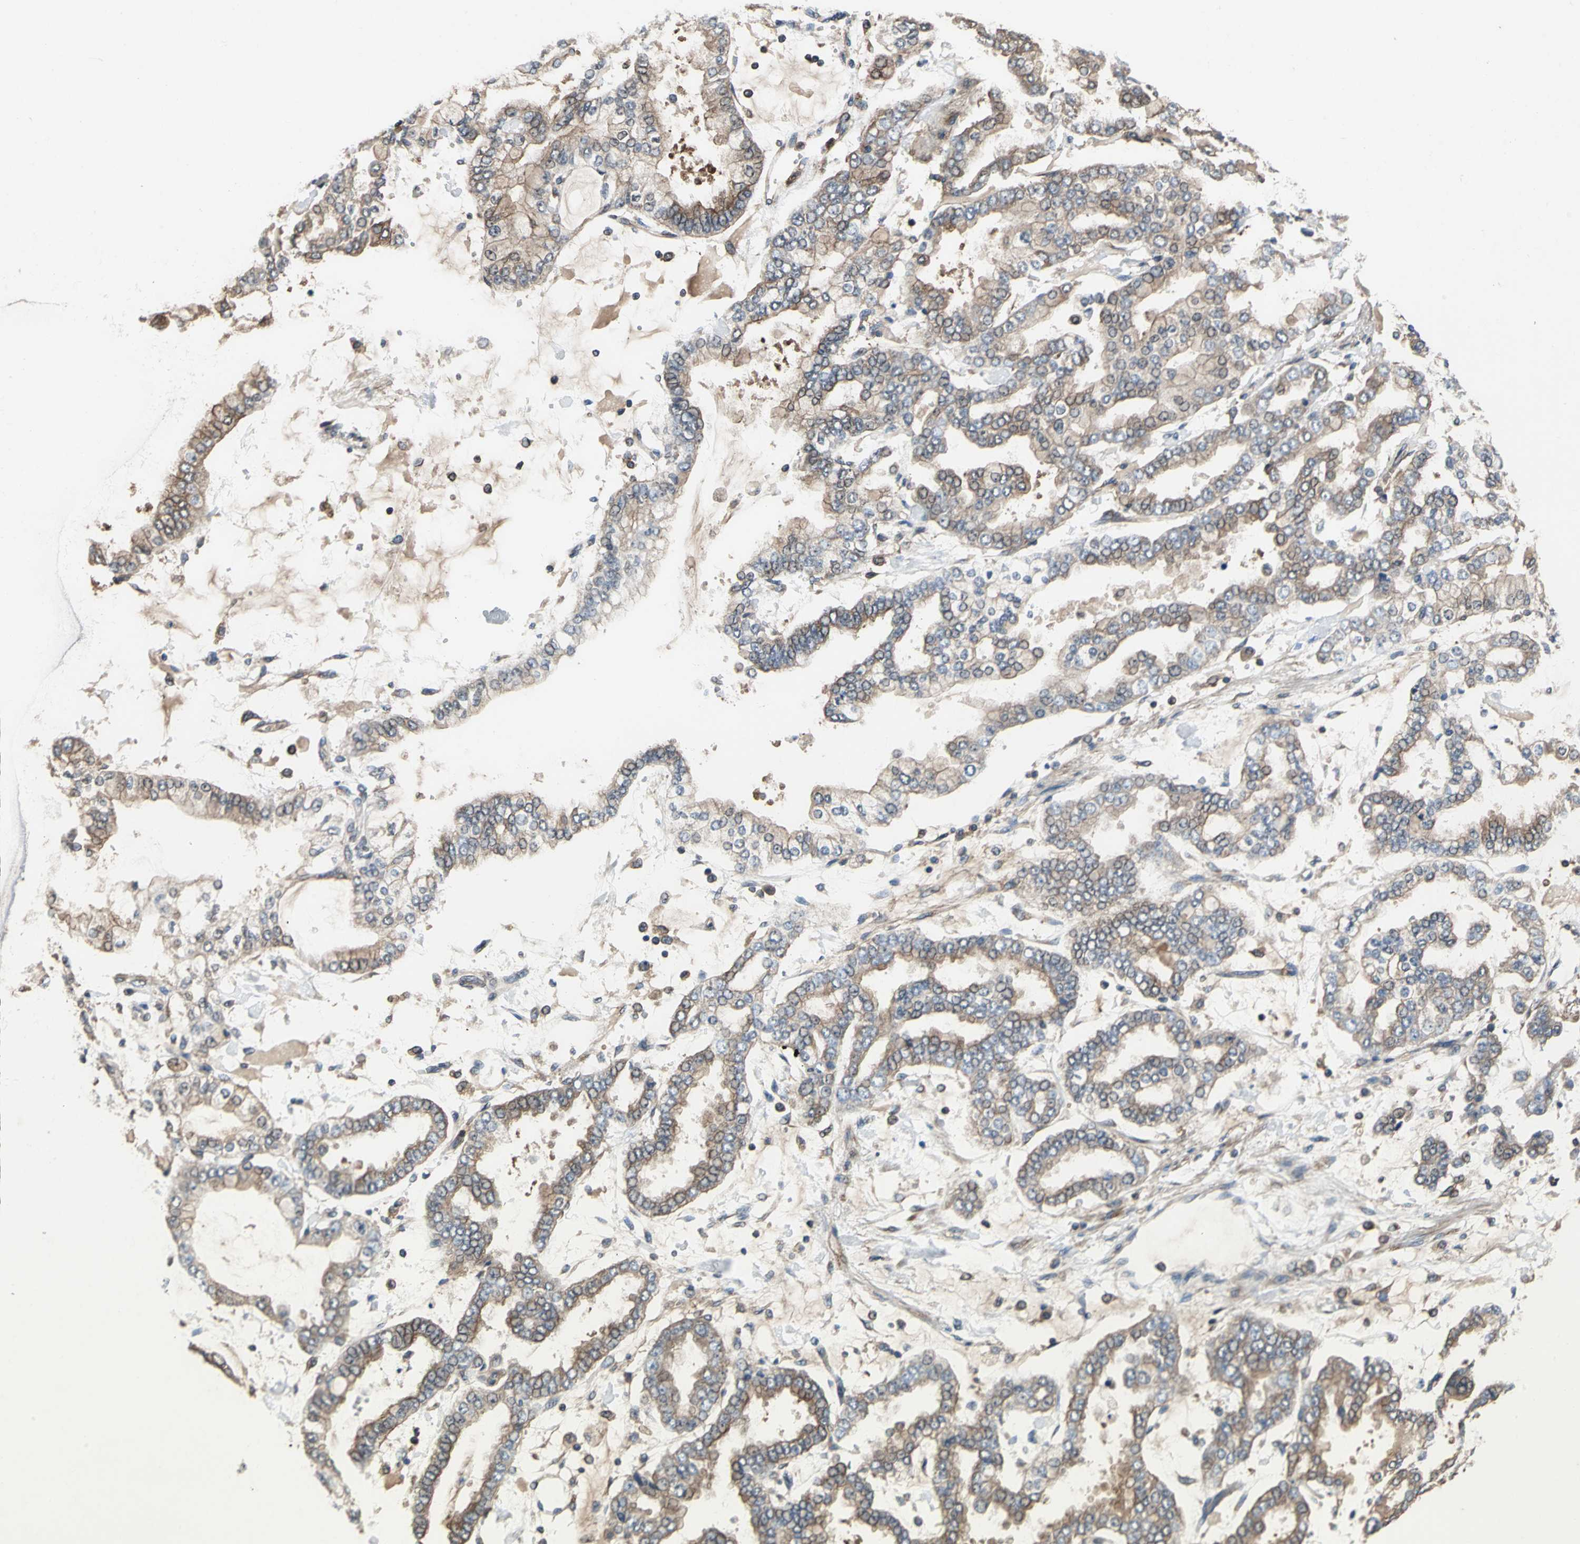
{"staining": {"intensity": "moderate", "quantity": ">75%", "location": "cytoplasmic/membranous"}, "tissue": "stomach cancer", "cell_type": "Tumor cells", "image_type": "cancer", "snomed": [{"axis": "morphology", "description": "Normal tissue, NOS"}, {"axis": "morphology", "description": "Adenocarcinoma, NOS"}, {"axis": "topography", "description": "Stomach, upper"}, {"axis": "topography", "description": "Stomach"}], "caption": "Tumor cells demonstrate medium levels of moderate cytoplasmic/membranous staining in about >75% of cells in human stomach cancer (adenocarcinoma). The protein is stained brown, and the nuclei are stained in blue (DAB (3,3'-diaminobenzidine) IHC with brightfield microscopy, high magnification).", "gene": "CAPN1", "patient": {"sex": "male", "age": 76}}